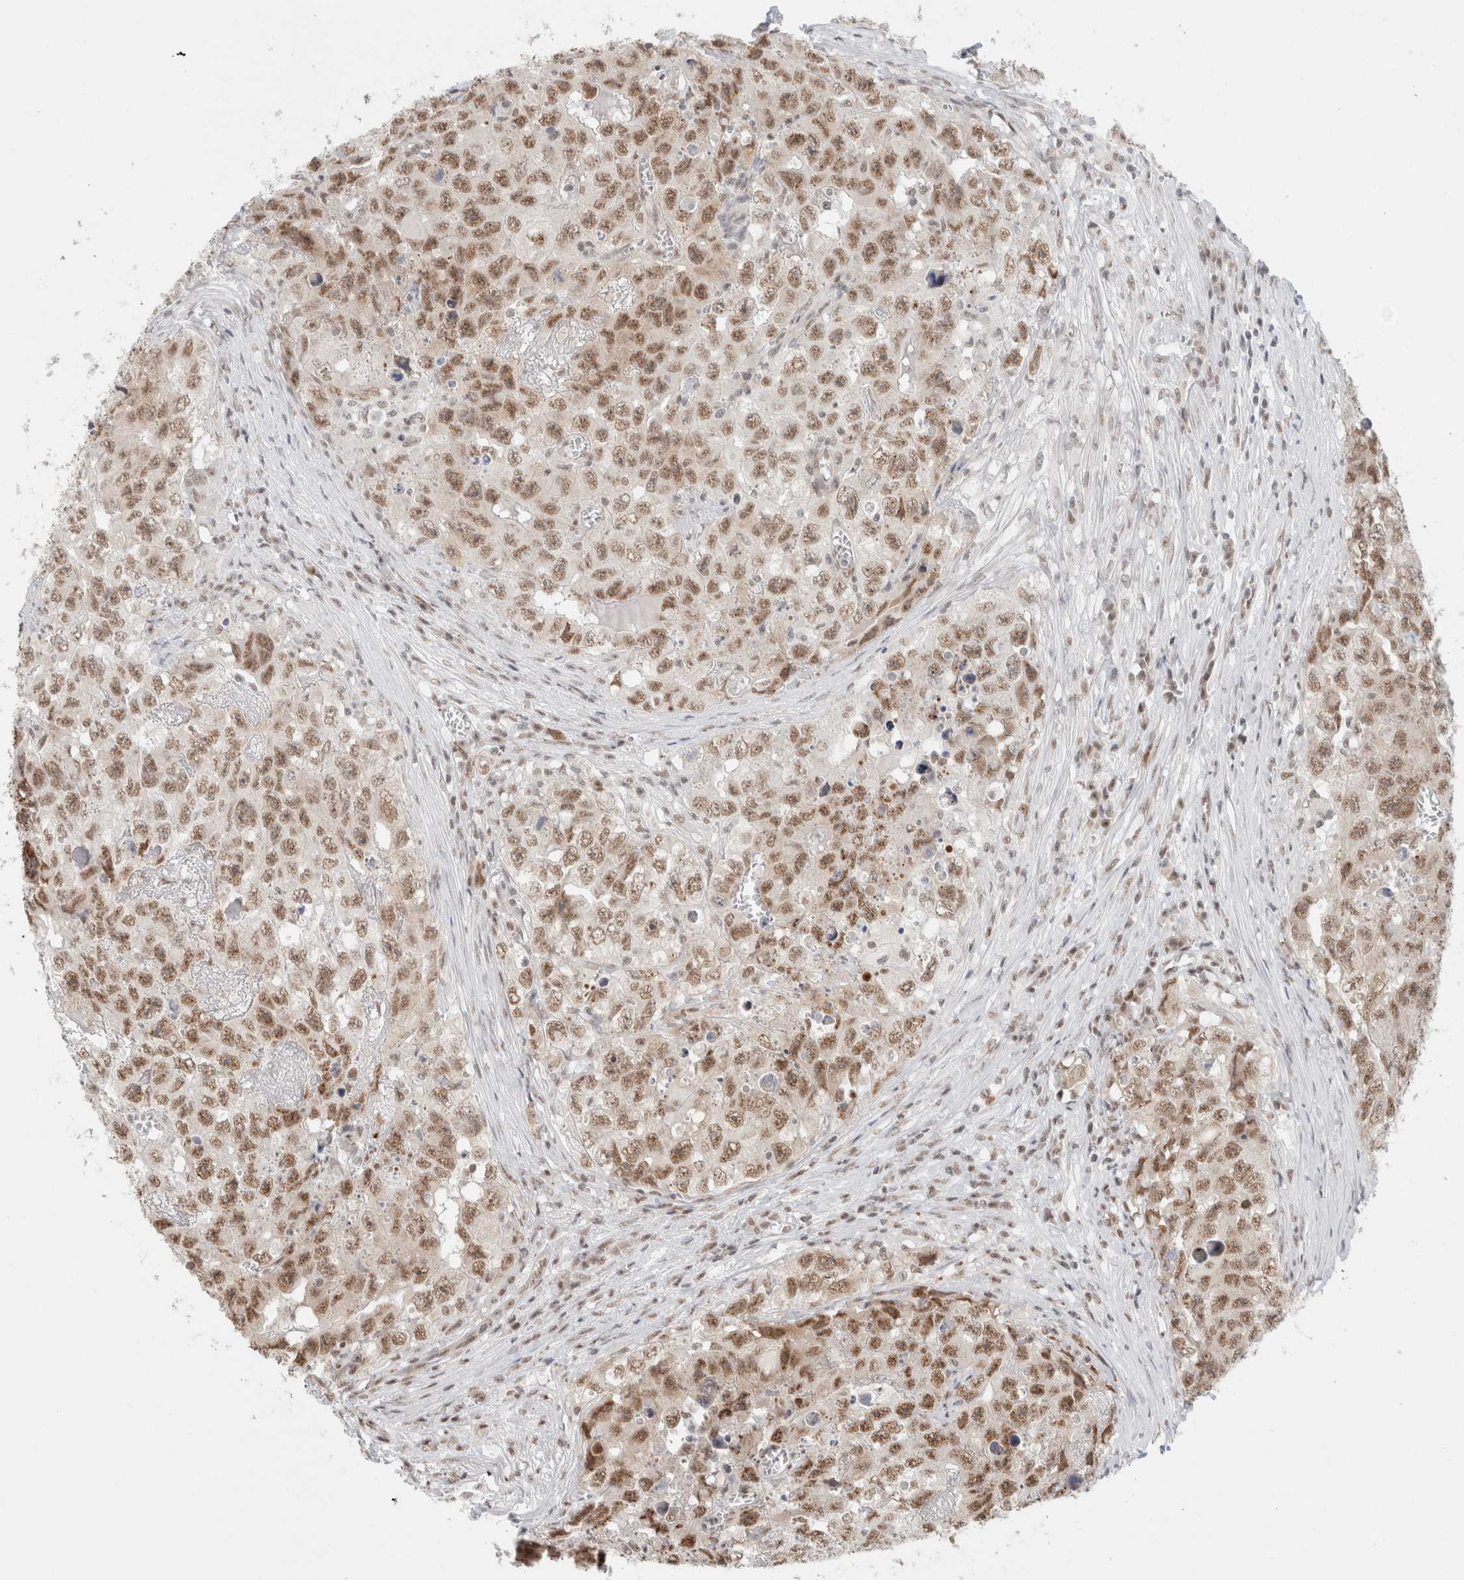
{"staining": {"intensity": "moderate", "quantity": ">75%", "location": "nuclear"}, "tissue": "testis cancer", "cell_type": "Tumor cells", "image_type": "cancer", "snomed": [{"axis": "morphology", "description": "Seminoma, NOS"}, {"axis": "morphology", "description": "Carcinoma, Embryonal, NOS"}, {"axis": "topography", "description": "Testis"}], "caption": "This micrograph displays testis cancer (seminoma) stained with IHC to label a protein in brown. The nuclear of tumor cells show moderate positivity for the protein. Nuclei are counter-stained blue.", "gene": "TRMT12", "patient": {"sex": "male", "age": 43}}